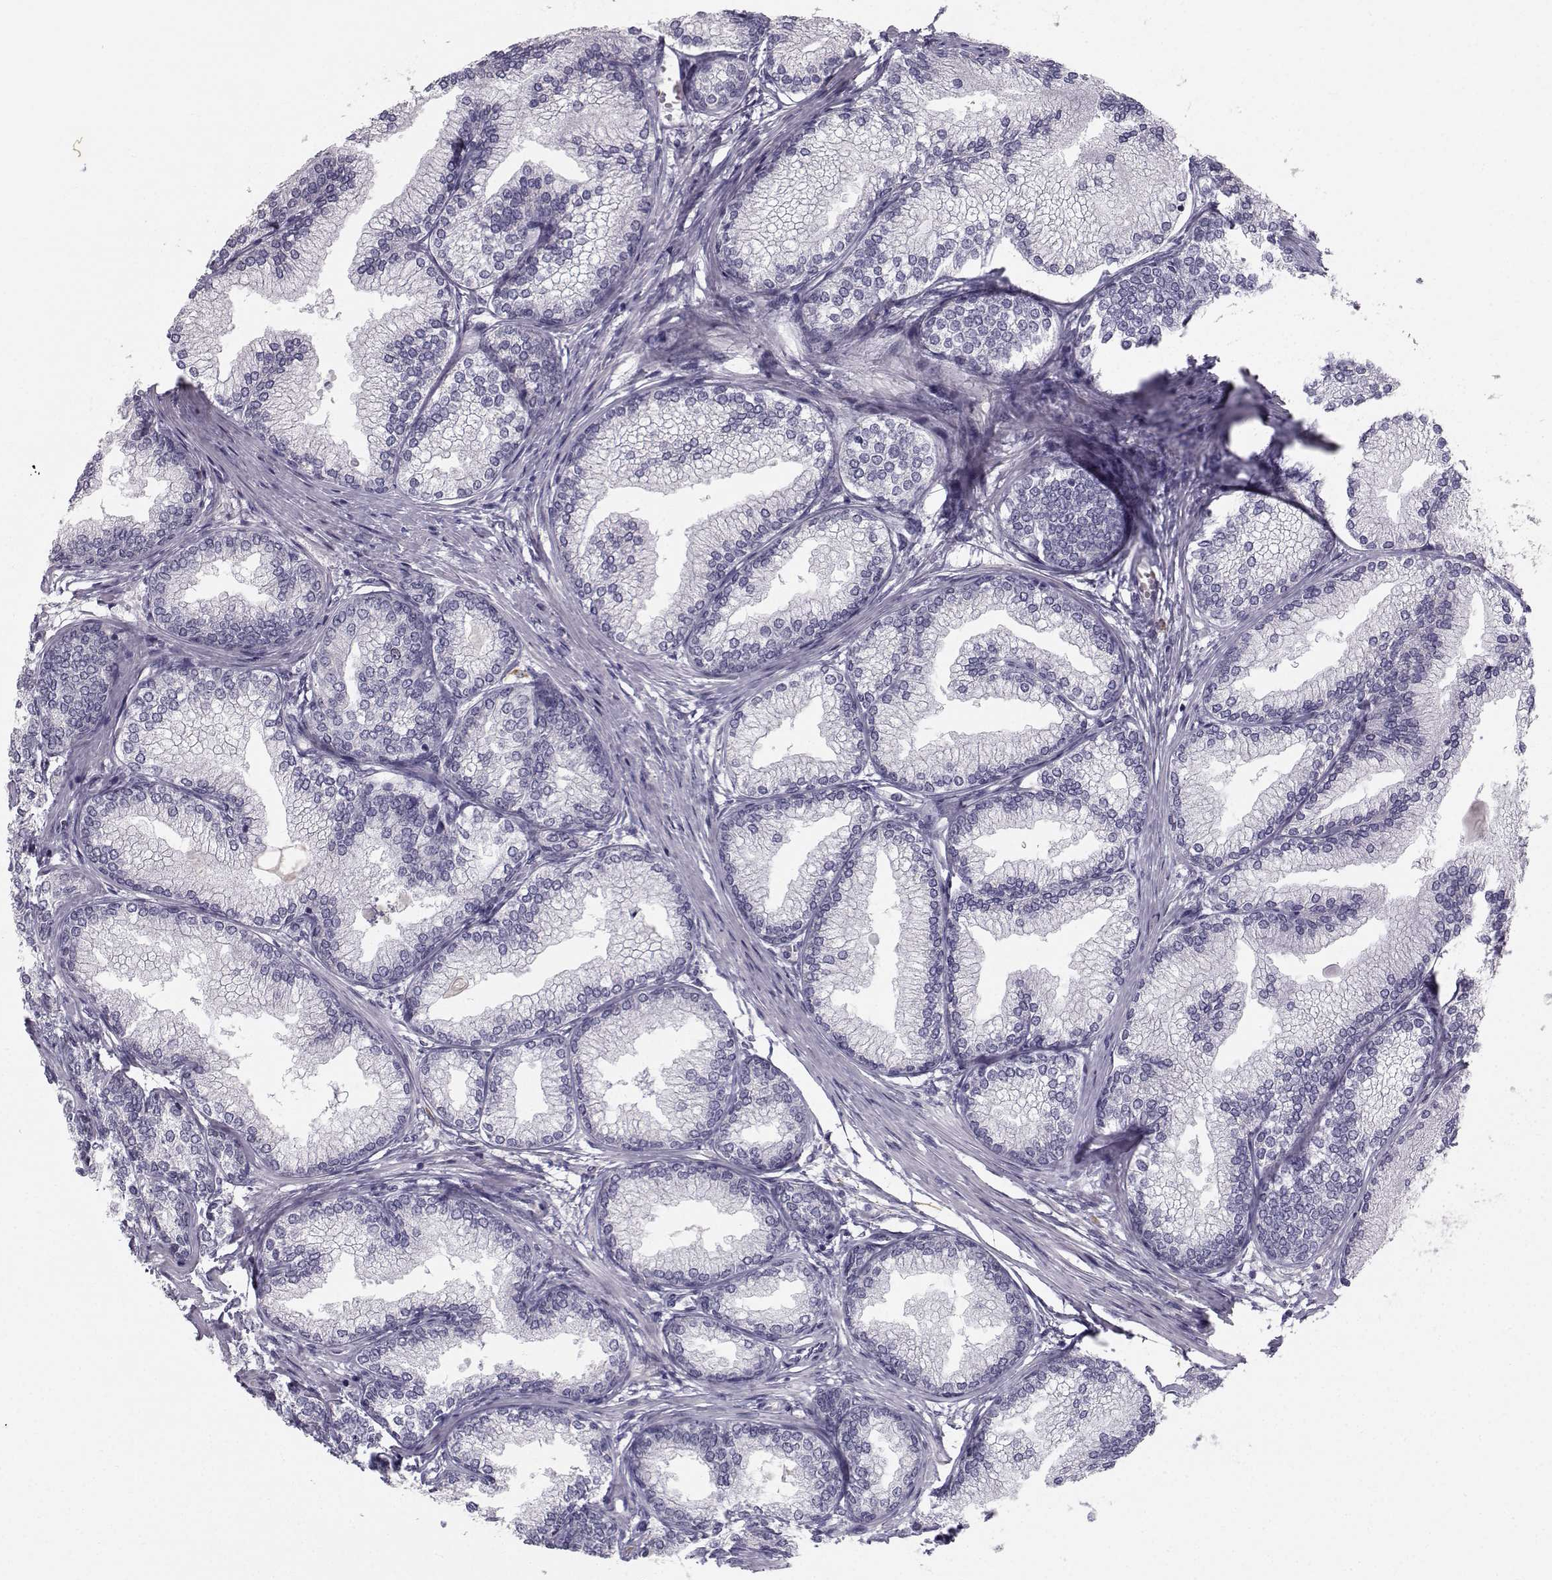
{"staining": {"intensity": "negative", "quantity": "none", "location": "none"}, "tissue": "prostate", "cell_type": "Glandular cells", "image_type": "normal", "snomed": [{"axis": "morphology", "description": "Normal tissue, NOS"}, {"axis": "topography", "description": "Prostate"}], "caption": "Immunohistochemistry (IHC) photomicrograph of benign prostate: human prostate stained with DAB reveals no significant protein expression in glandular cells. (DAB immunohistochemistry, high magnification).", "gene": "LRP8", "patient": {"sex": "male", "age": 72}}